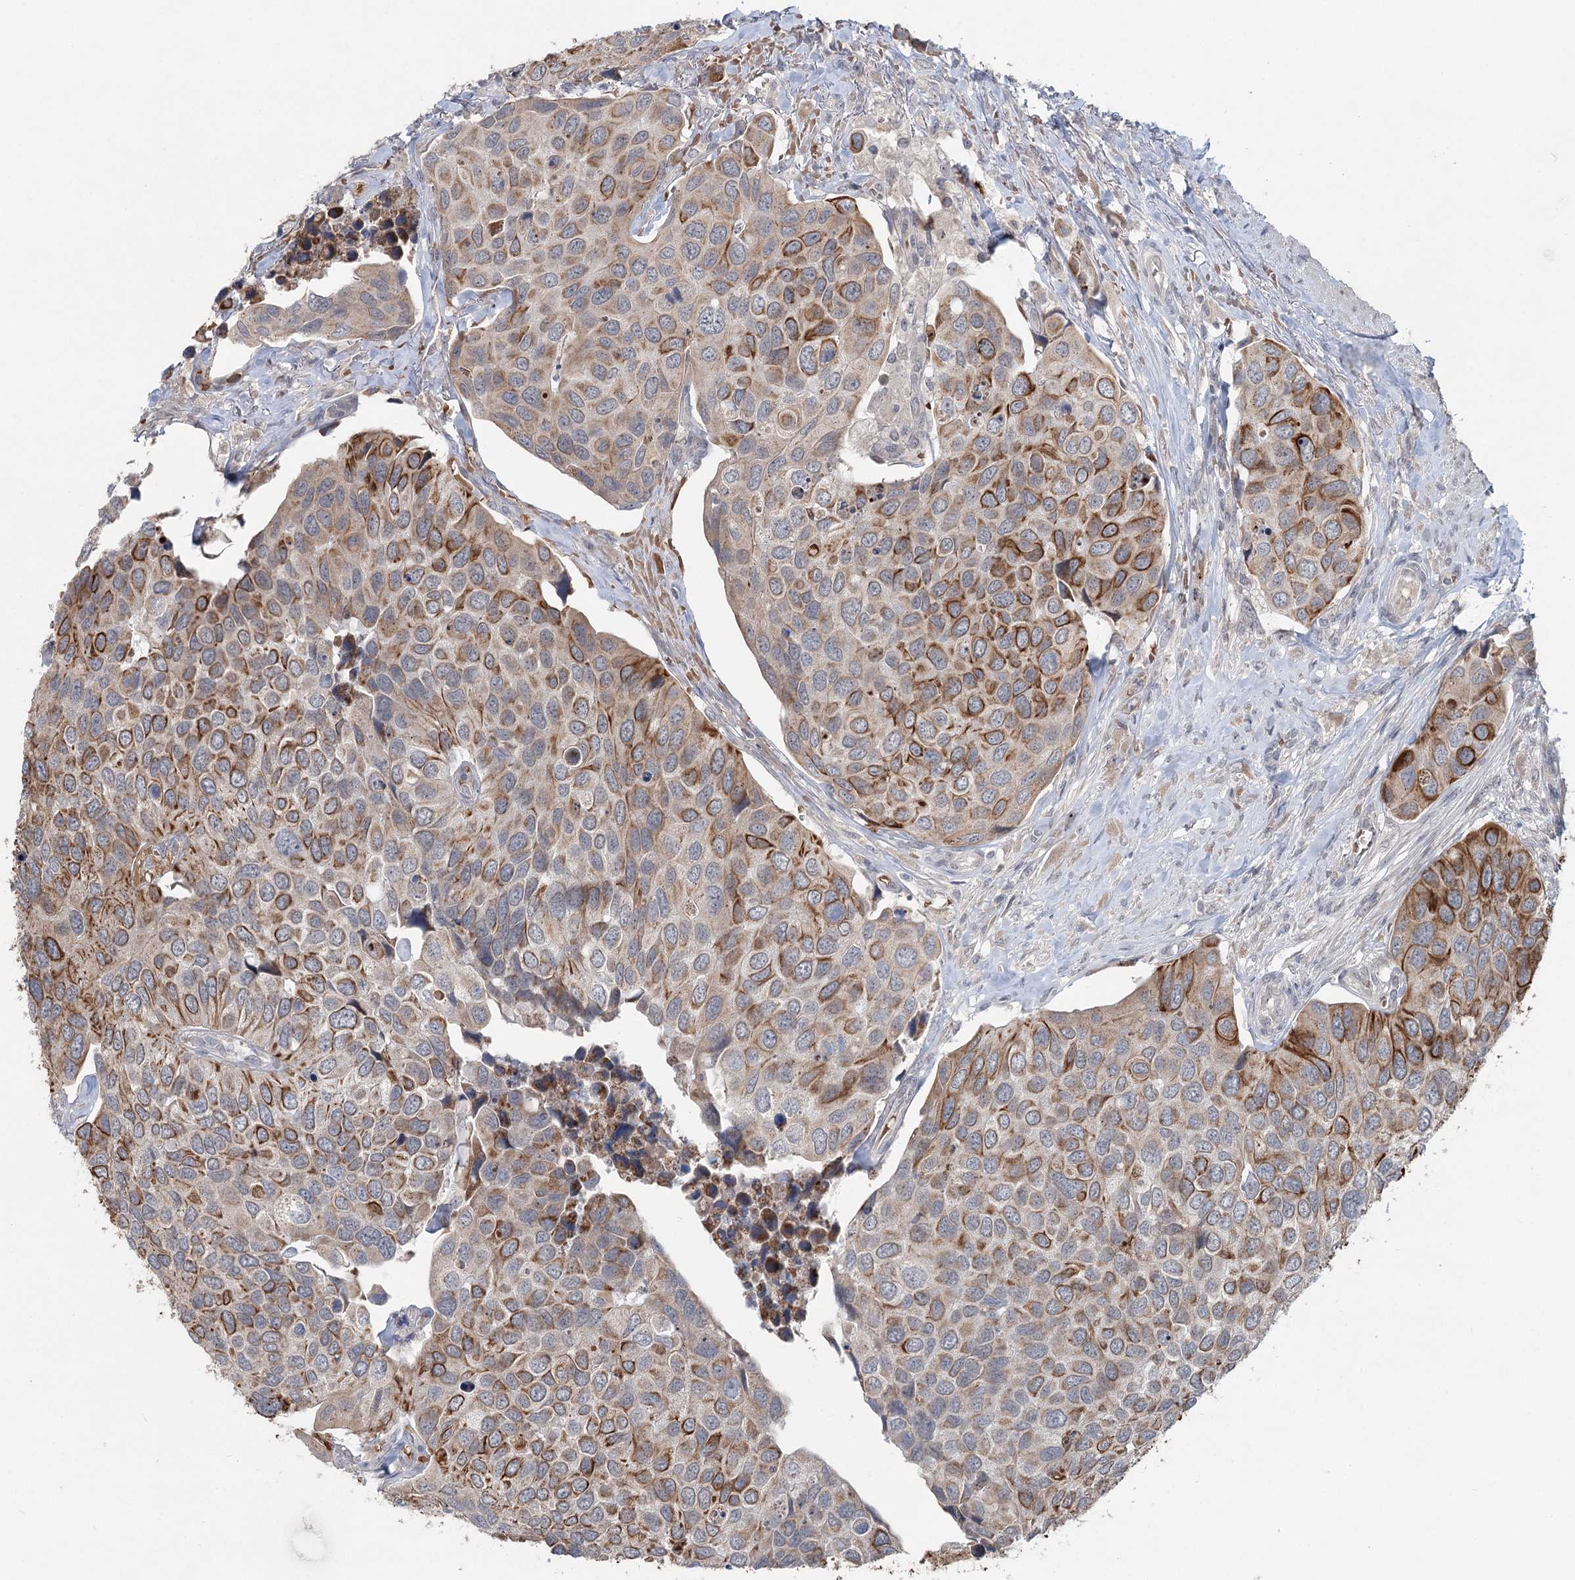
{"staining": {"intensity": "moderate", "quantity": ">75%", "location": "cytoplasmic/membranous"}, "tissue": "urothelial cancer", "cell_type": "Tumor cells", "image_type": "cancer", "snomed": [{"axis": "morphology", "description": "Urothelial carcinoma, High grade"}, {"axis": "topography", "description": "Urinary bladder"}], "caption": "Moderate cytoplasmic/membranous protein staining is identified in about >75% of tumor cells in urothelial carcinoma (high-grade). The staining is performed using DAB brown chromogen to label protein expression. The nuclei are counter-stained blue using hematoxylin.", "gene": "FBXO7", "patient": {"sex": "male", "age": 74}}